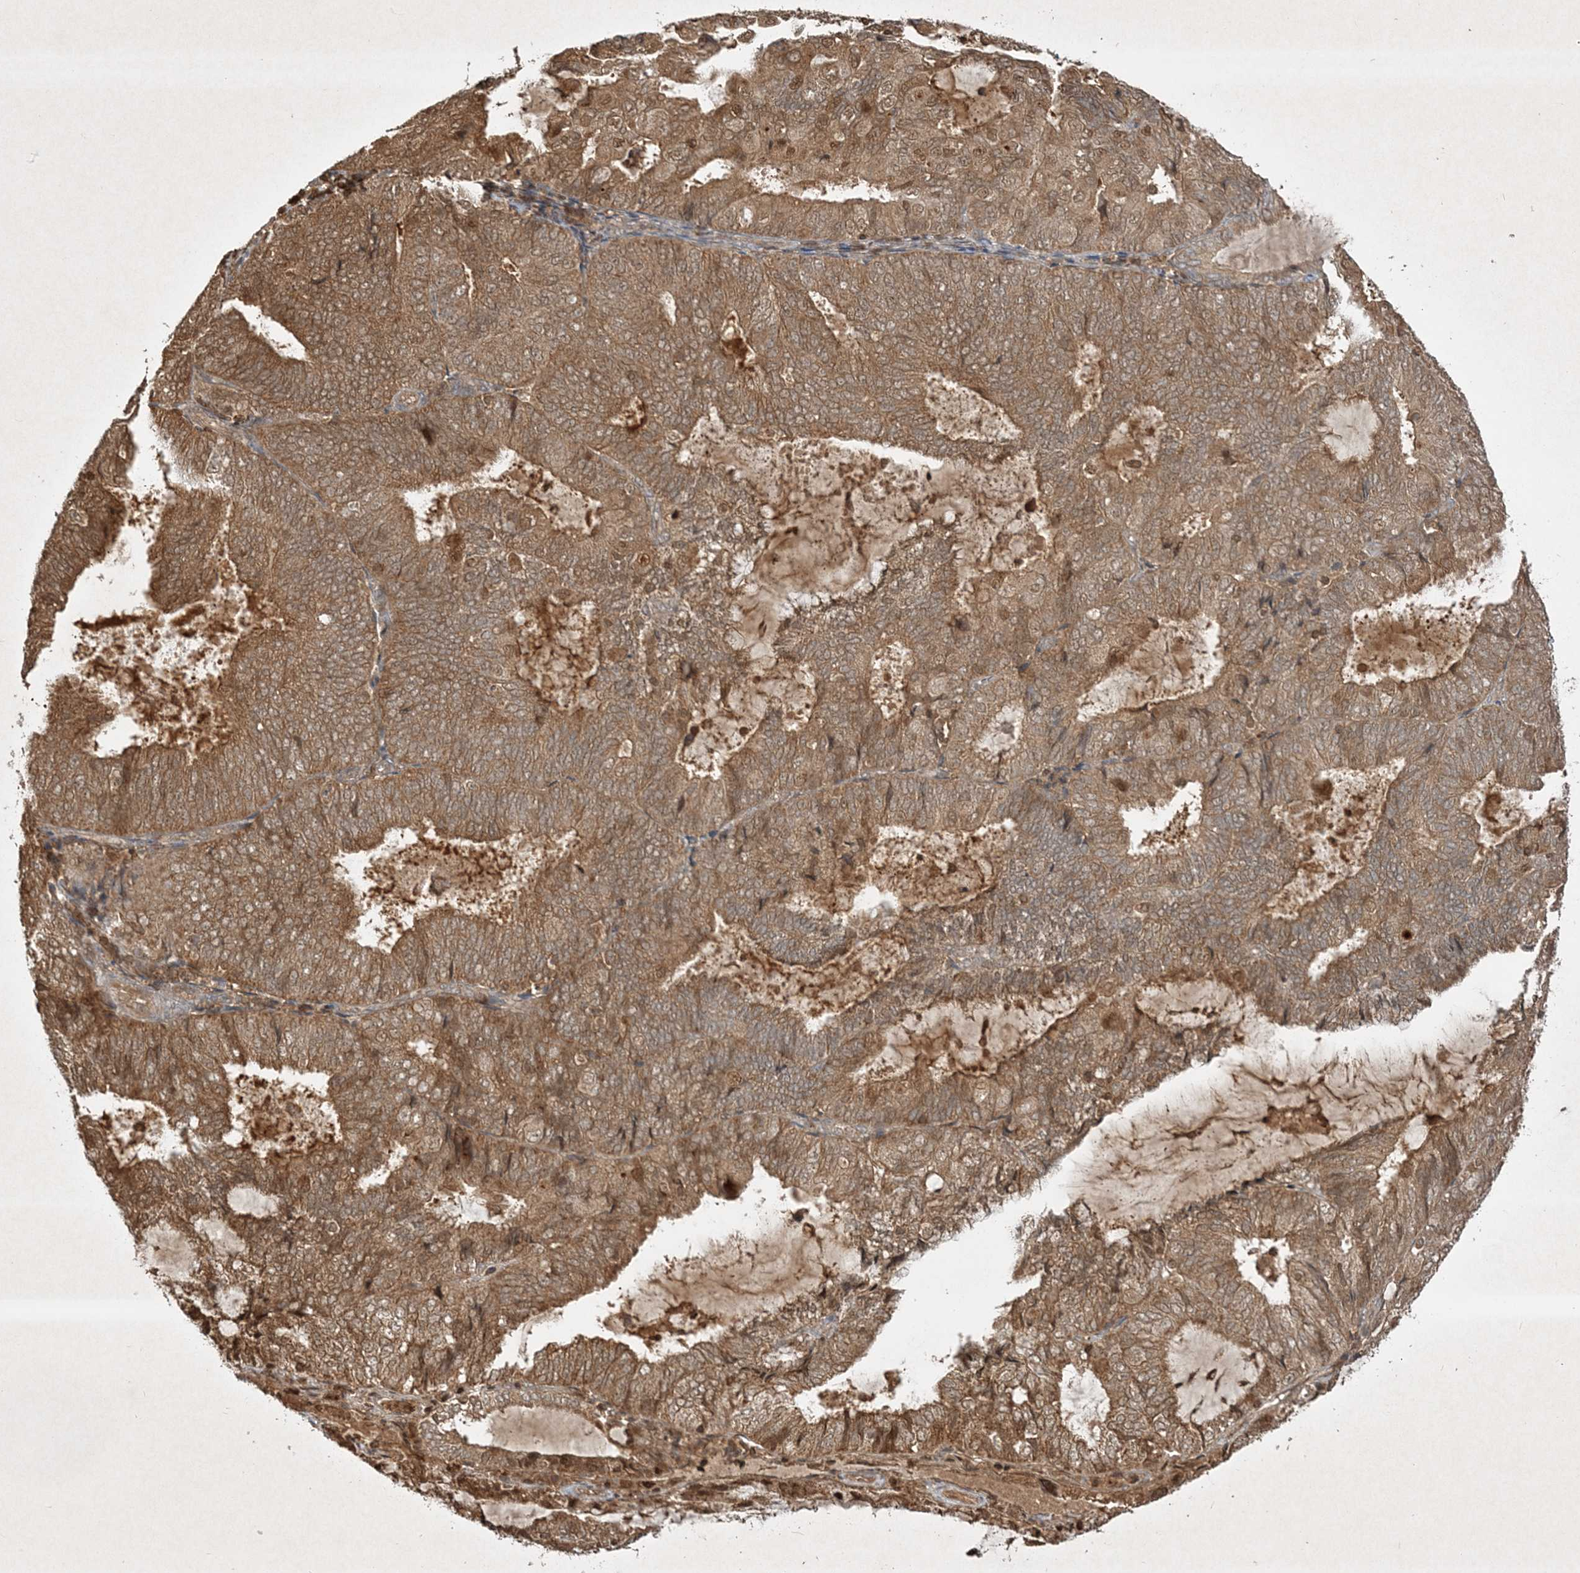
{"staining": {"intensity": "moderate", "quantity": ">75%", "location": "cytoplasmic/membranous"}, "tissue": "endometrial cancer", "cell_type": "Tumor cells", "image_type": "cancer", "snomed": [{"axis": "morphology", "description": "Adenocarcinoma, NOS"}, {"axis": "topography", "description": "Endometrium"}], "caption": "Brown immunohistochemical staining in adenocarcinoma (endometrial) displays moderate cytoplasmic/membranous positivity in about >75% of tumor cells.", "gene": "PLTP", "patient": {"sex": "female", "age": 81}}